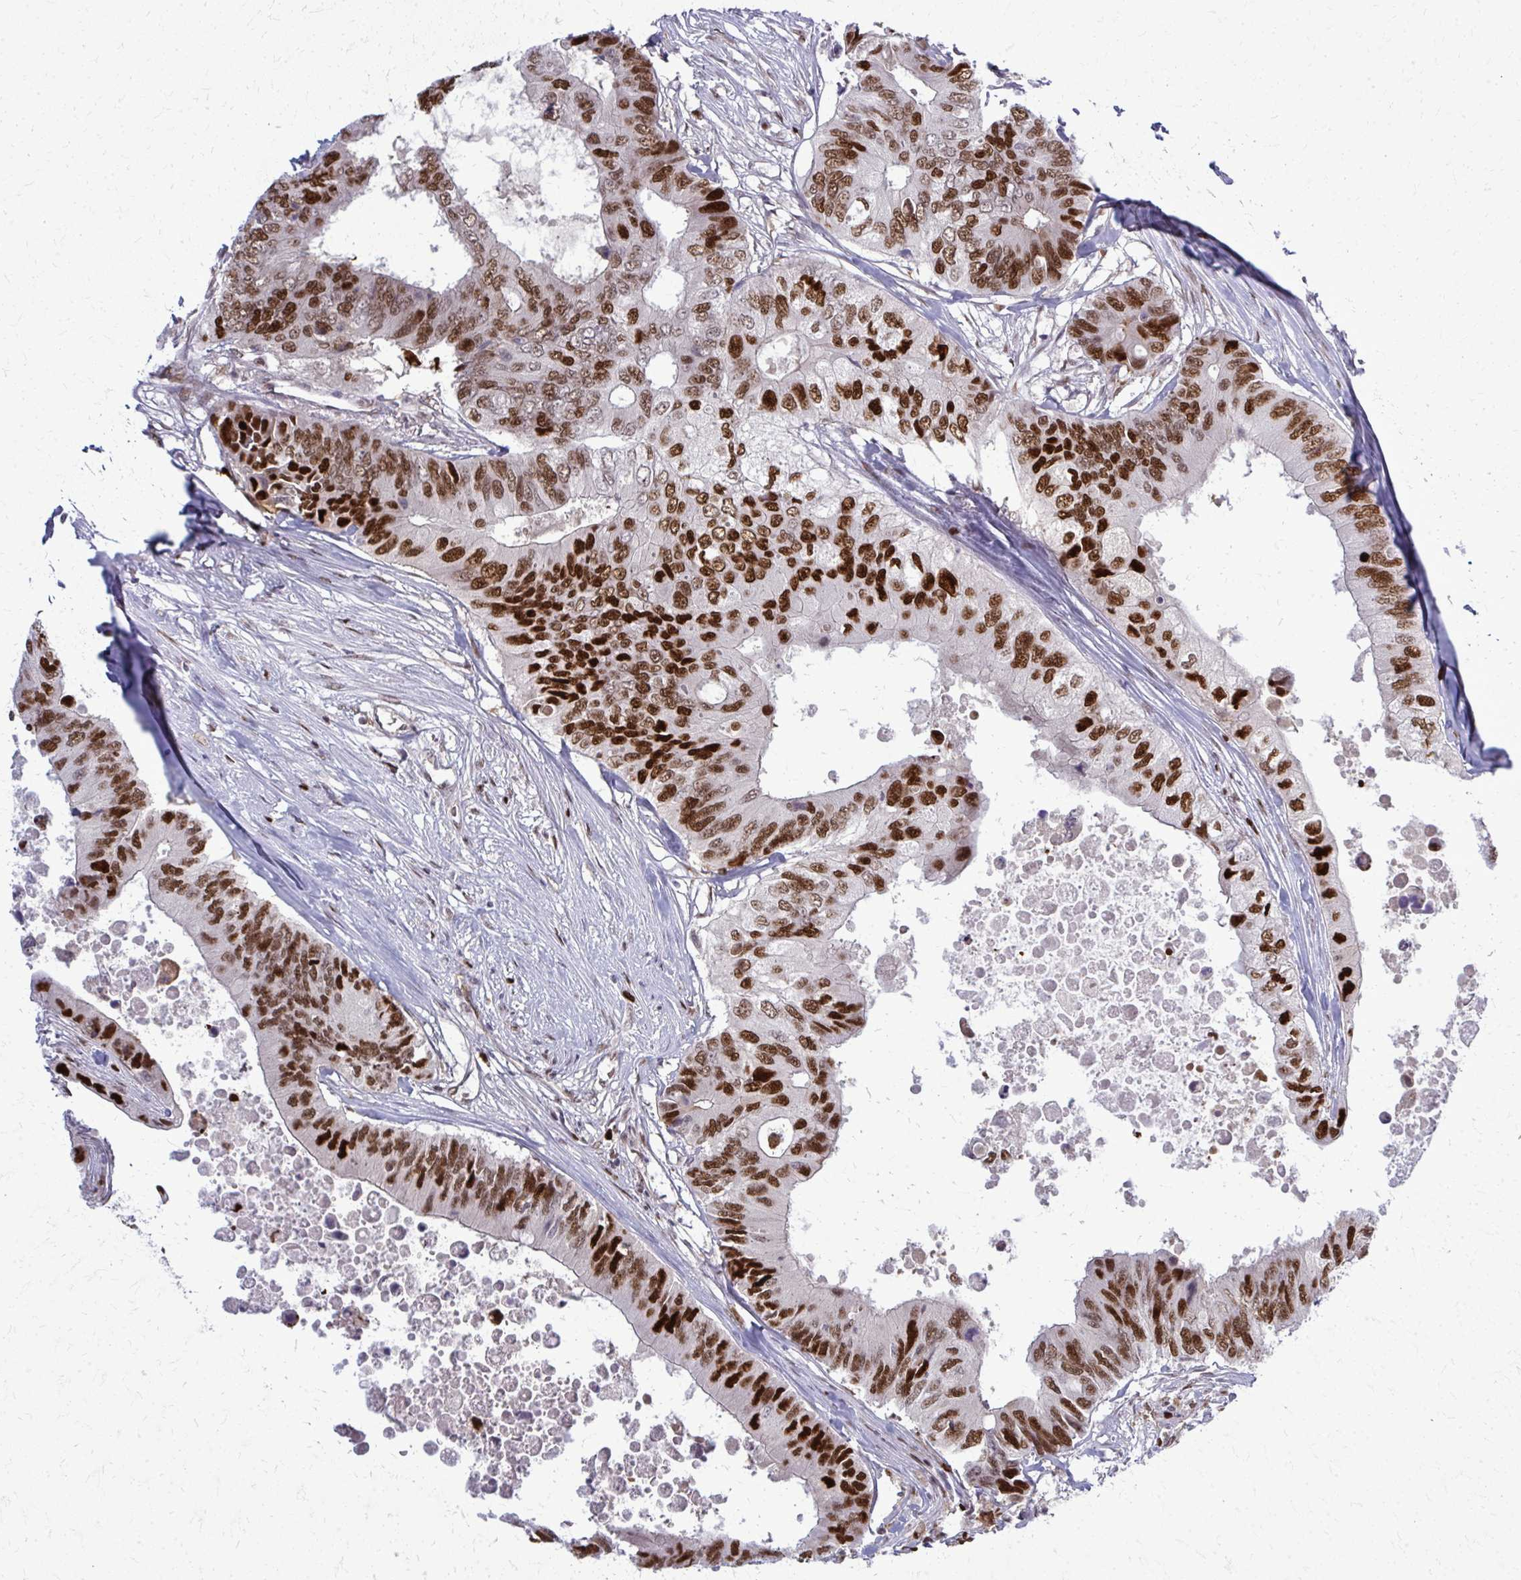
{"staining": {"intensity": "strong", "quantity": ">75%", "location": "nuclear"}, "tissue": "colorectal cancer", "cell_type": "Tumor cells", "image_type": "cancer", "snomed": [{"axis": "morphology", "description": "Adenocarcinoma, NOS"}, {"axis": "topography", "description": "Colon"}], "caption": "A micrograph of human adenocarcinoma (colorectal) stained for a protein displays strong nuclear brown staining in tumor cells.", "gene": "ZNF559", "patient": {"sex": "male", "age": 71}}